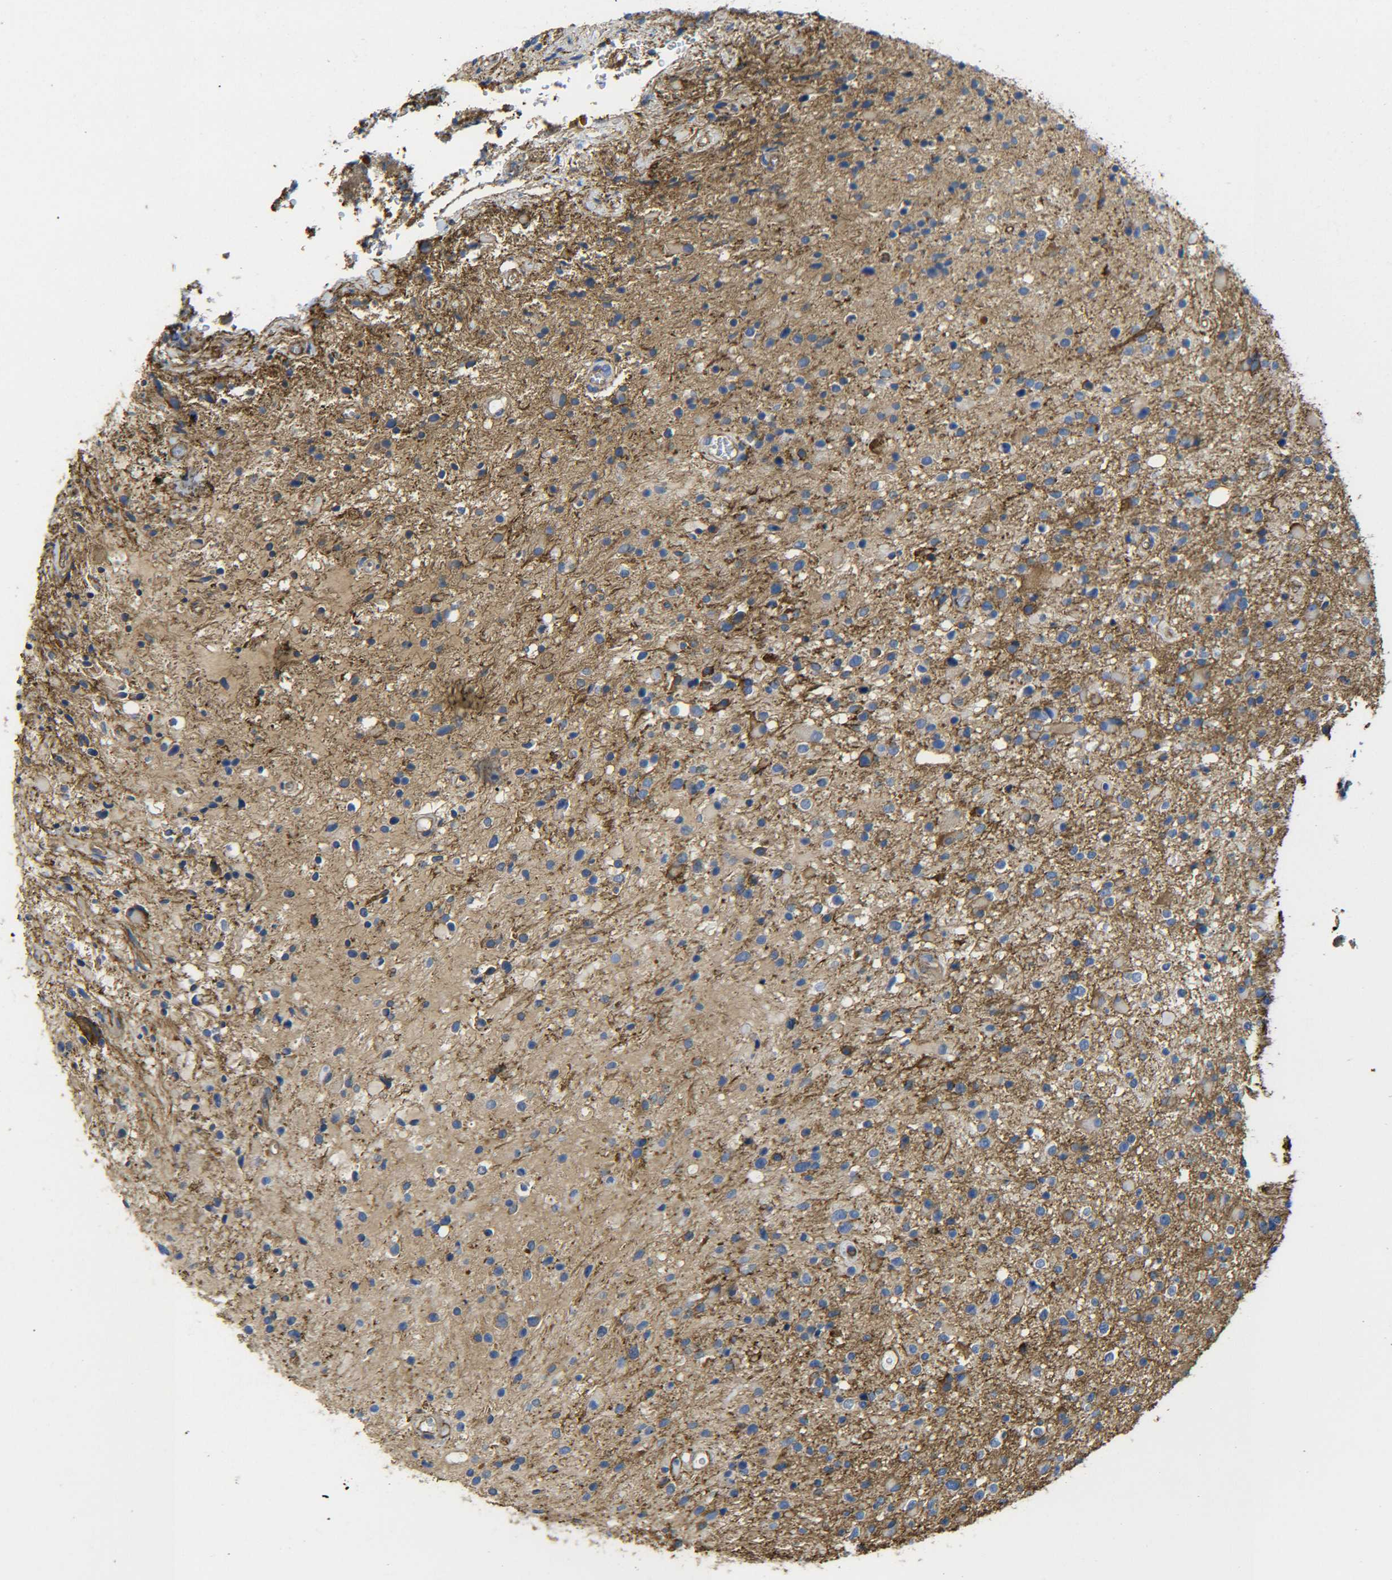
{"staining": {"intensity": "moderate", "quantity": "<25%", "location": "cytoplasmic/membranous"}, "tissue": "glioma", "cell_type": "Tumor cells", "image_type": "cancer", "snomed": [{"axis": "morphology", "description": "Glioma, malignant, High grade"}, {"axis": "topography", "description": "Brain"}], "caption": "Protein expression analysis of human malignant glioma (high-grade) reveals moderate cytoplasmic/membranous positivity in approximately <25% of tumor cells.", "gene": "SPTBN1", "patient": {"sex": "male", "age": 33}}